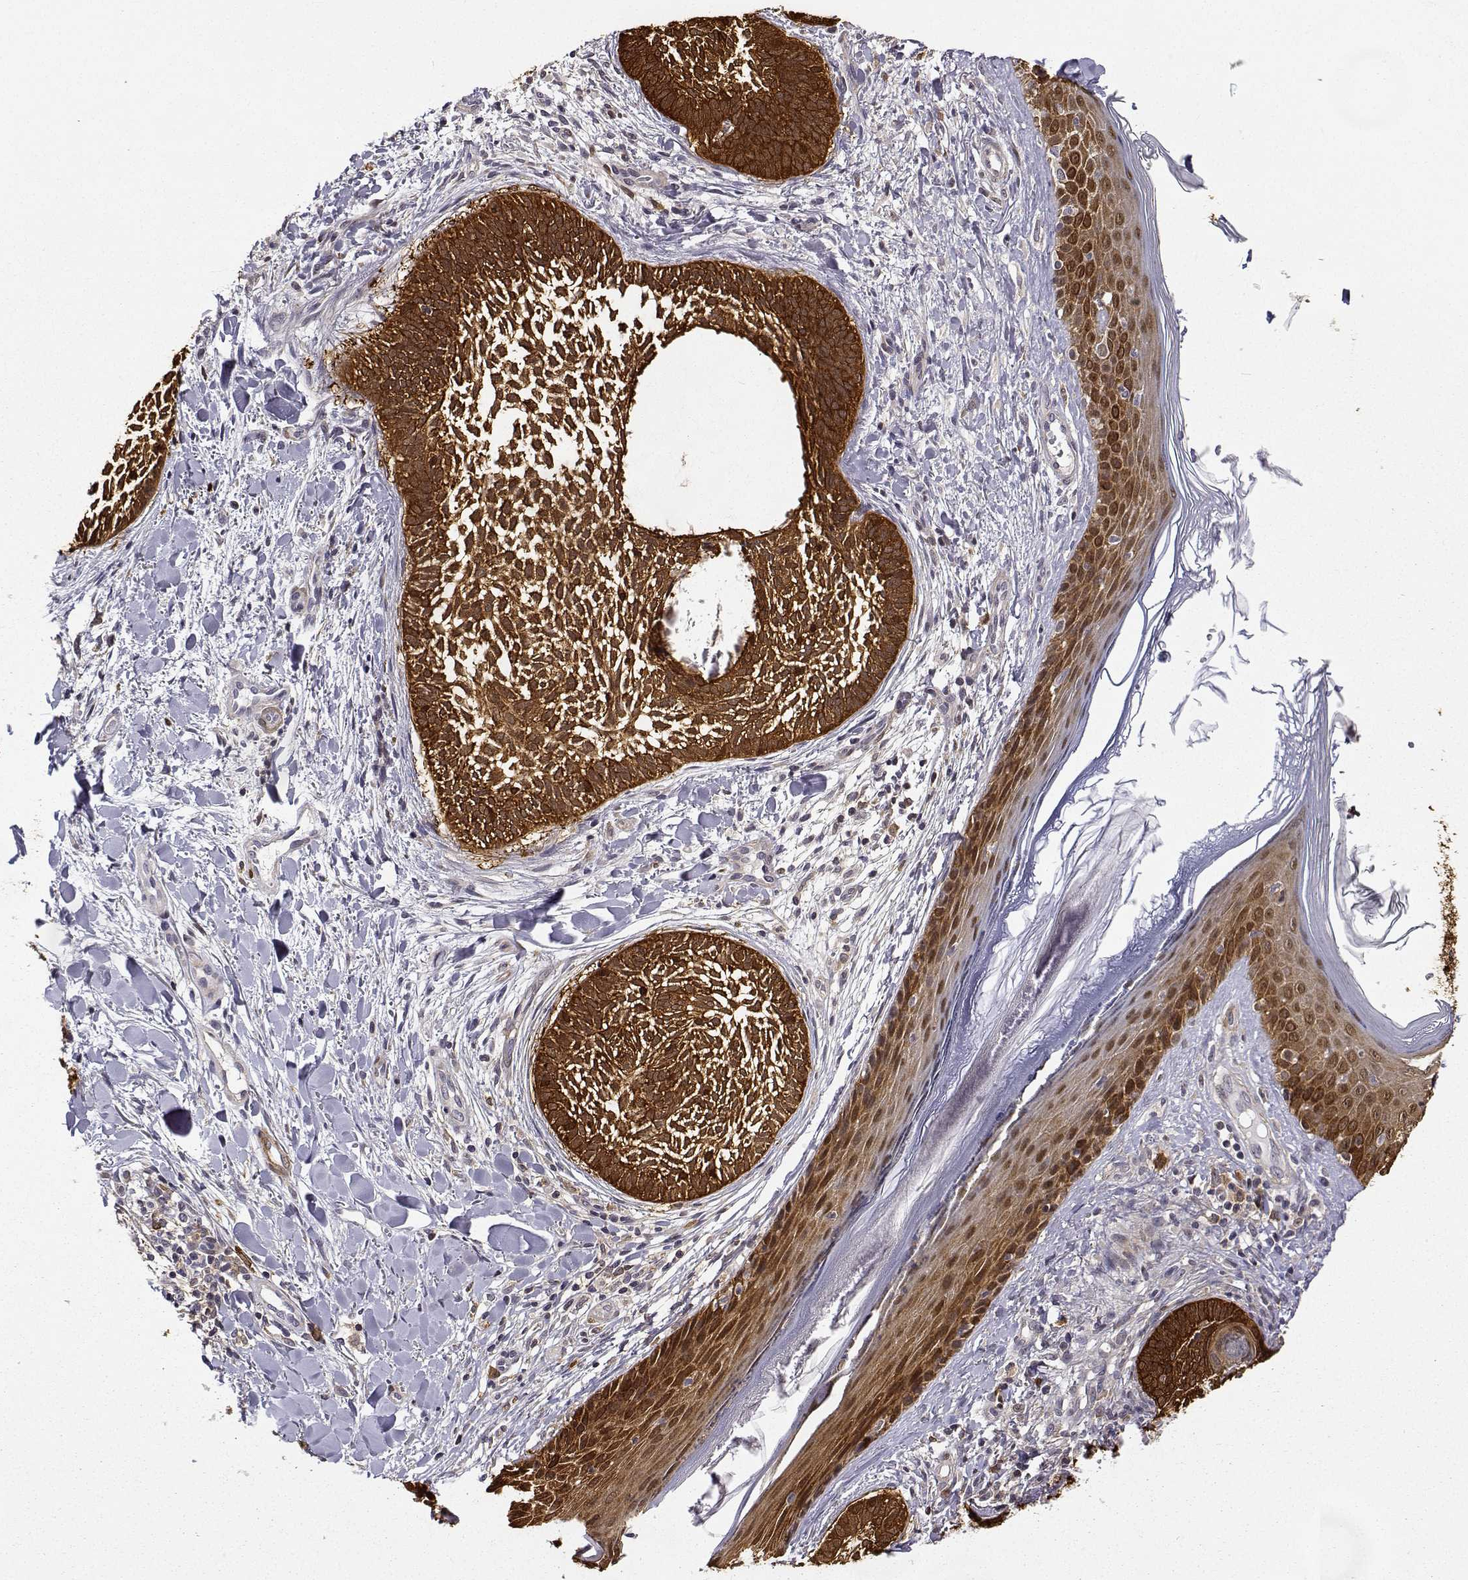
{"staining": {"intensity": "strong", "quantity": ">75%", "location": "cytoplasmic/membranous"}, "tissue": "skin cancer", "cell_type": "Tumor cells", "image_type": "cancer", "snomed": [{"axis": "morphology", "description": "Normal tissue, NOS"}, {"axis": "morphology", "description": "Basal cell carcinoma"}, {"axis": "topography", "description": "Skin"}], "caption": "Skin cancer (basal cell carcinoma) stained with a protein marker exhibits strong staining in tumor cells.", "gene": "PHGDH", "patient": {"sex": "male", "age": 46}}